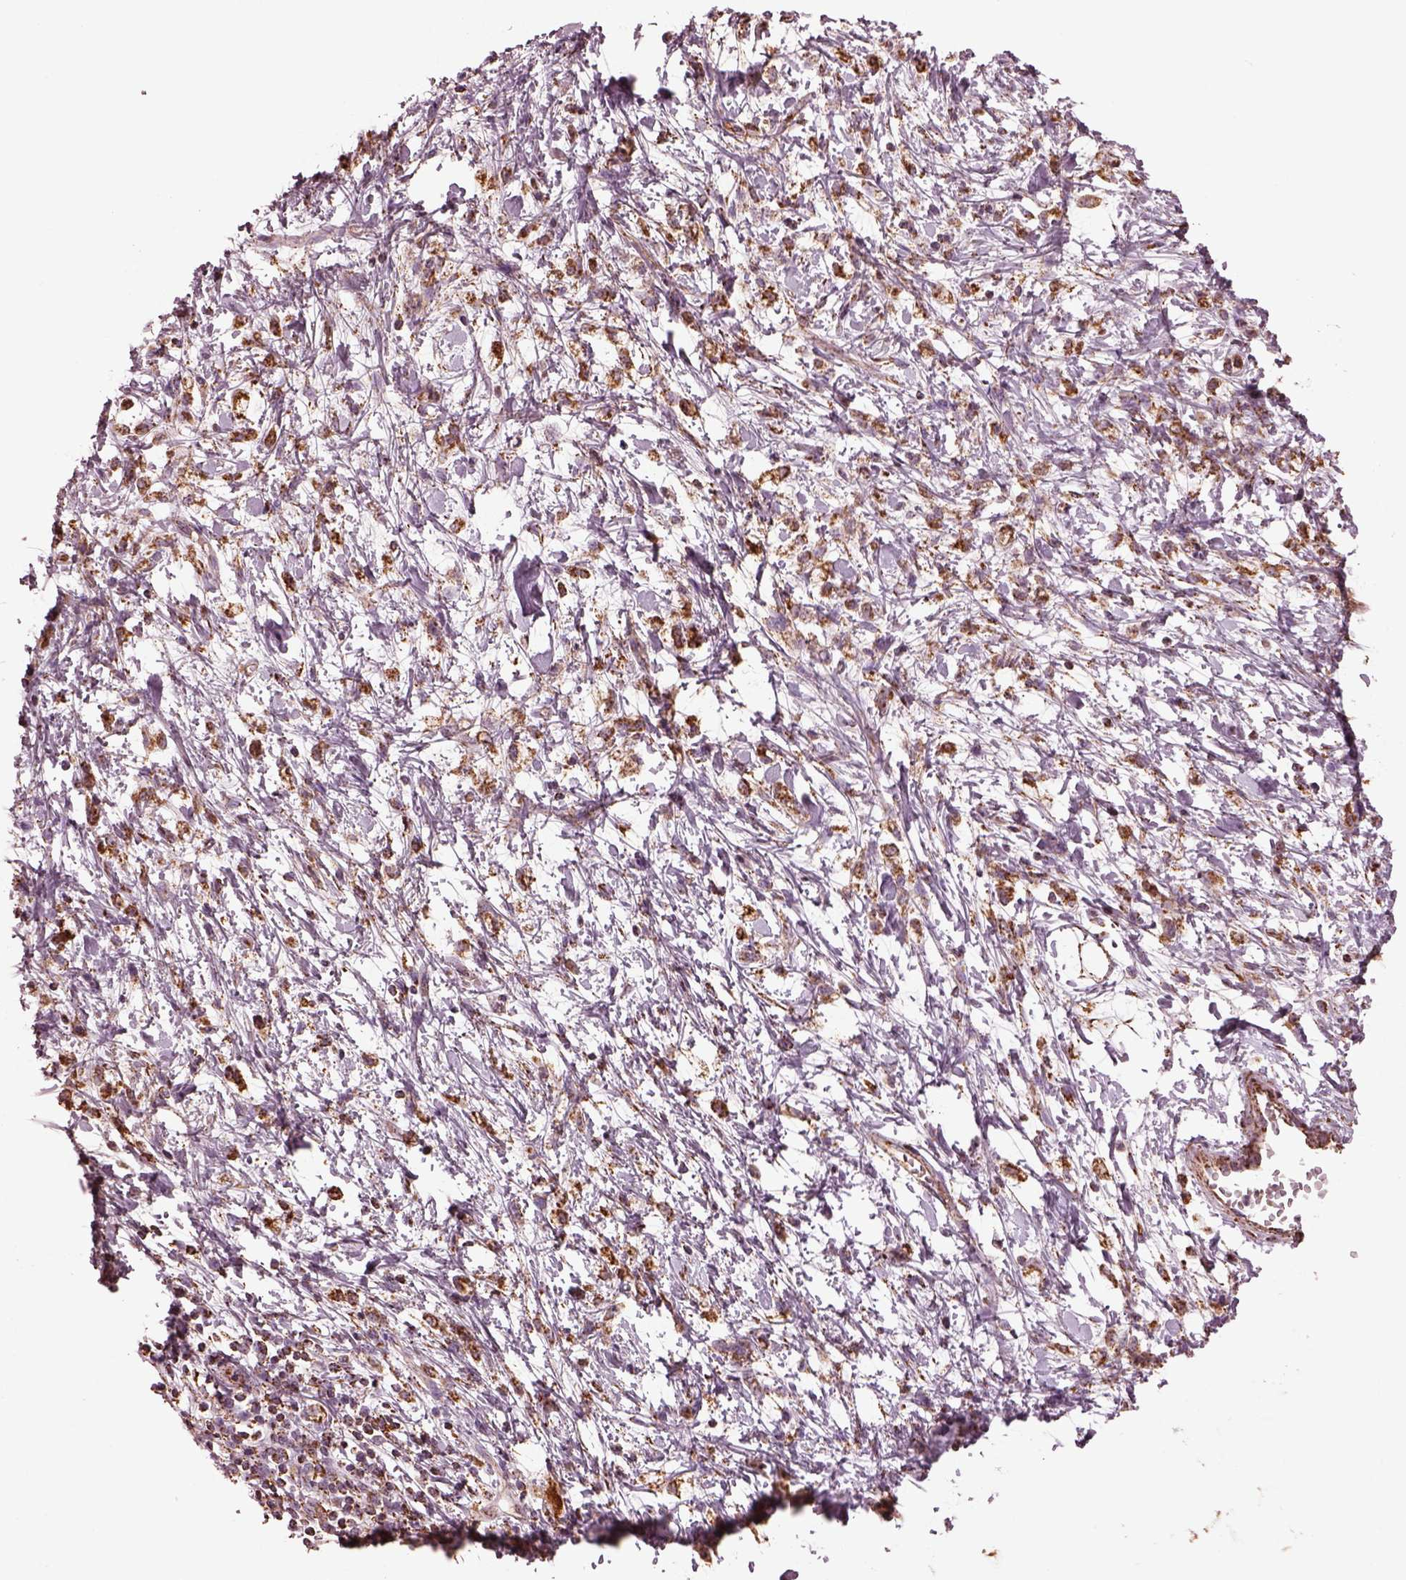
{"staining": {"intensity": "strong", "quantity": ">75%", "location": "cytoplasmic/membranous"}, "tissue": "stomach cancer", "cell_type": "Tumor cells", "image_type": "cancer", "snomed": [{"axis": "morphology", "description": "Adenocarcinoma, NOS"}, {"axis": "topography", "description": "Stomach"}], "caption": "Adenocarcinoma (stomach) tissue demonstrates strong cytoplasmic/membranous expression in about >75% of tumor cells, visualized by immunohistochemistry.", "gene": "TMEM254", "patient": {"sex": "female", "age": 60}}